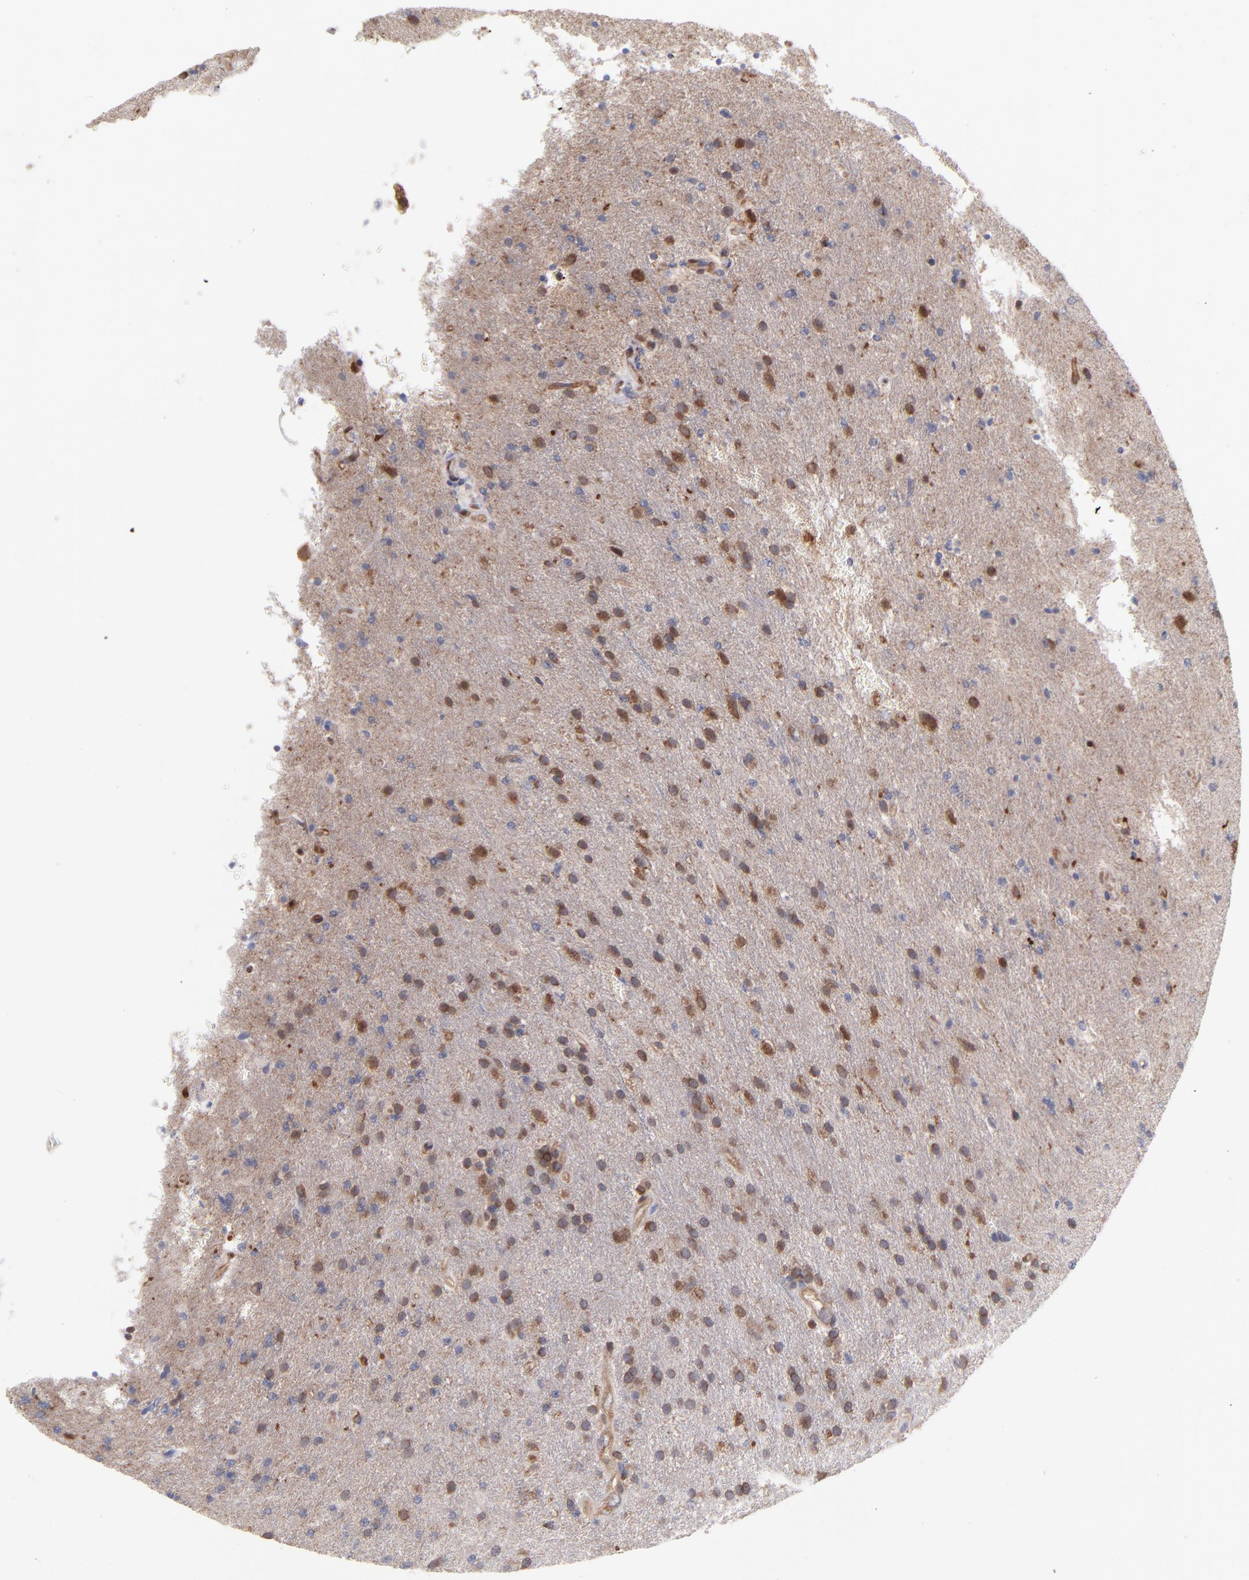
{"staining": {"intensity": "moderate", "quantity": "25%-75%", "location": "cytoplasmic/membranous"}, "tissue": "glioma", "cell_type": "Tumor cells", "image_type": "cancer", "snomed": [{"axis": "morphology", "description": "Glioma, malignant, High grade"}, {"axis": "topography", "description": "Brain"}], "caption": "Protein staining of malignant glioma (high-grade) tissue displays moderate cytoplasmic/membranous expression in approximately 25%-75% of tumor cells. (Stains: DAB (3,3'-diaminobenzidine) in brown, nuclei in blue, Microscopy: brightfield microscopy at high magnification).", "gene": "MAPRE1", "patient": {"sex": "male", "age": 33}}